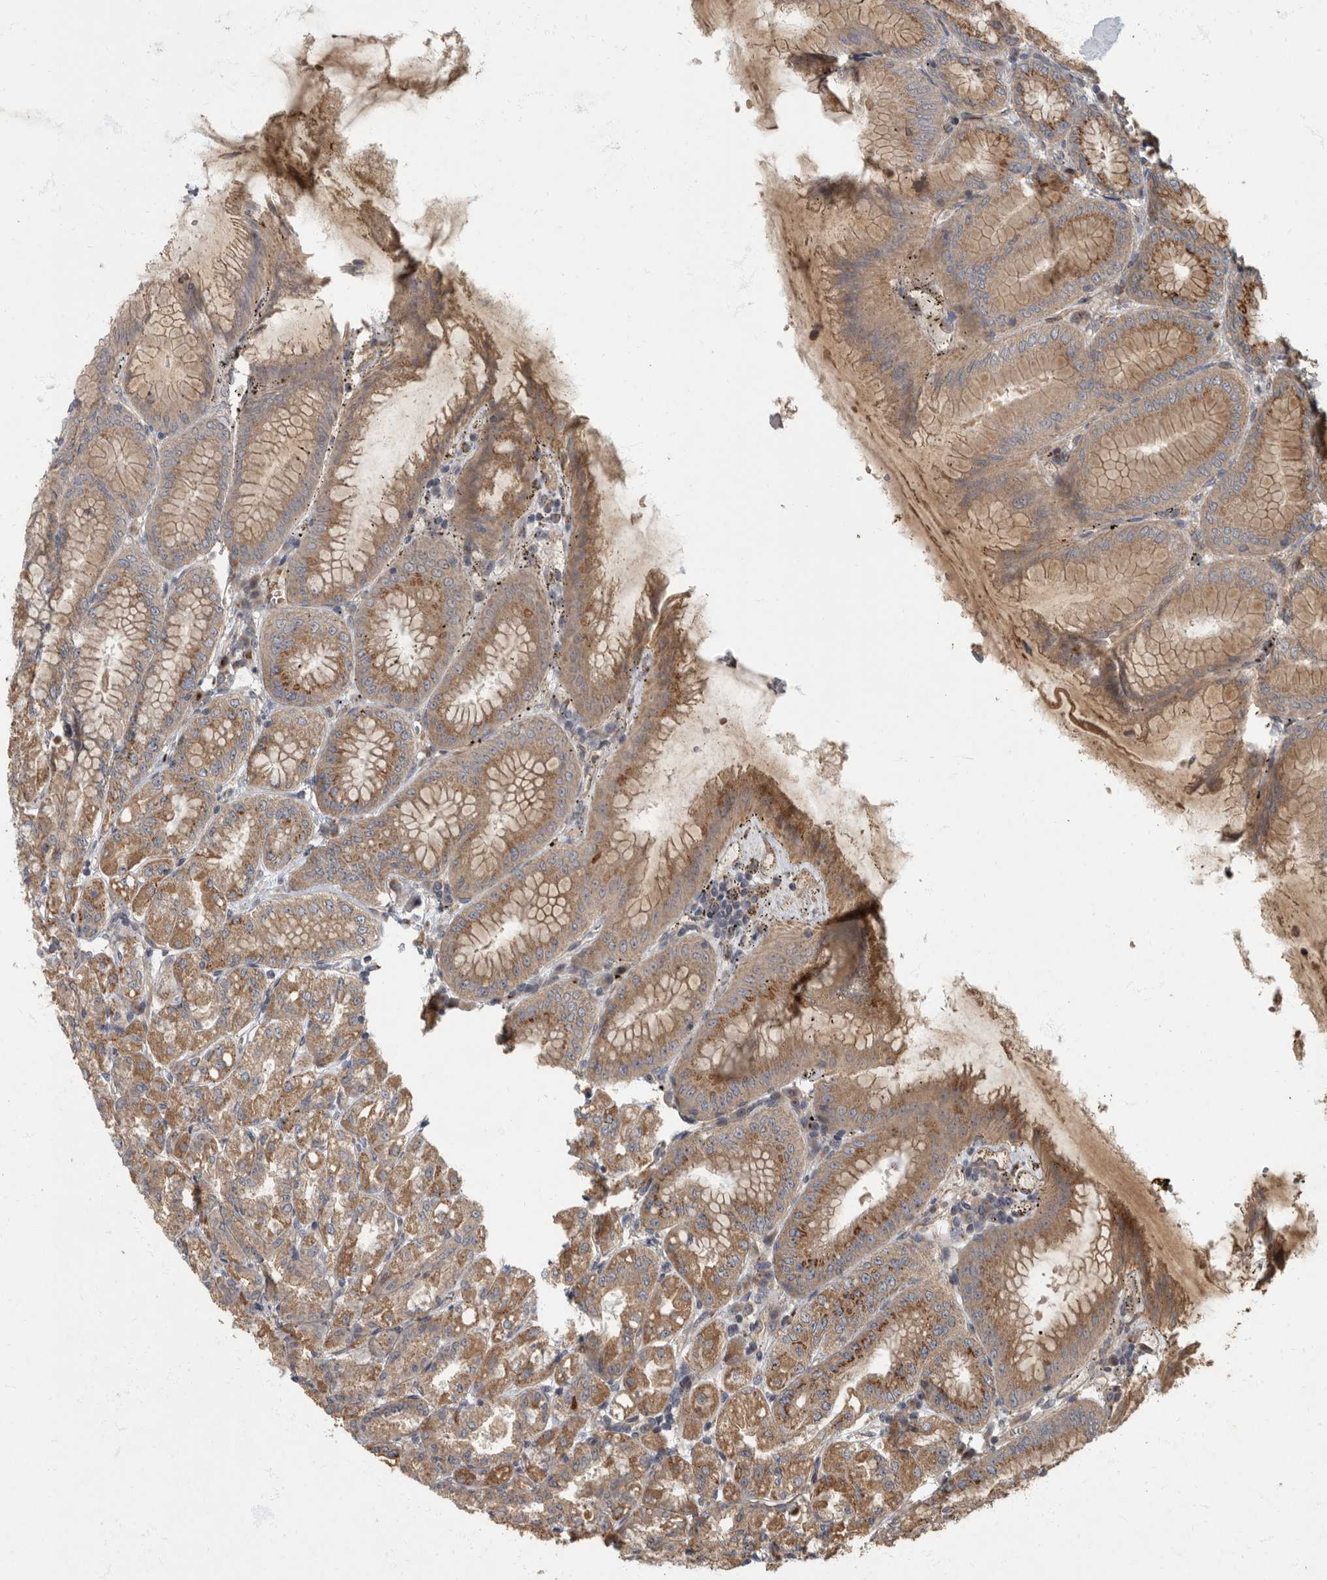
{"staining": {"intensity": "moderate", "quantity": ">75%", "location": "cytoplasmic/membranous"}, "tissue": "stomach", "cell_type": "Glandular cells", "image_type": "normal", "snomed": [{"axis": "morphology", "description": "Normal tissue, NOS"}, {"axis": "topography", "description": "Stomach, lower"}], "caption": "Protein staining of unremarkable stomach displays moderate cytoplasmic/membranous positivity in about >75% of glandular cells. (DAB IHC, brown staining for protein, blue staining for nuclei).", "gene": "IQCK", "patient": {"sex": "male", "age": 71}}